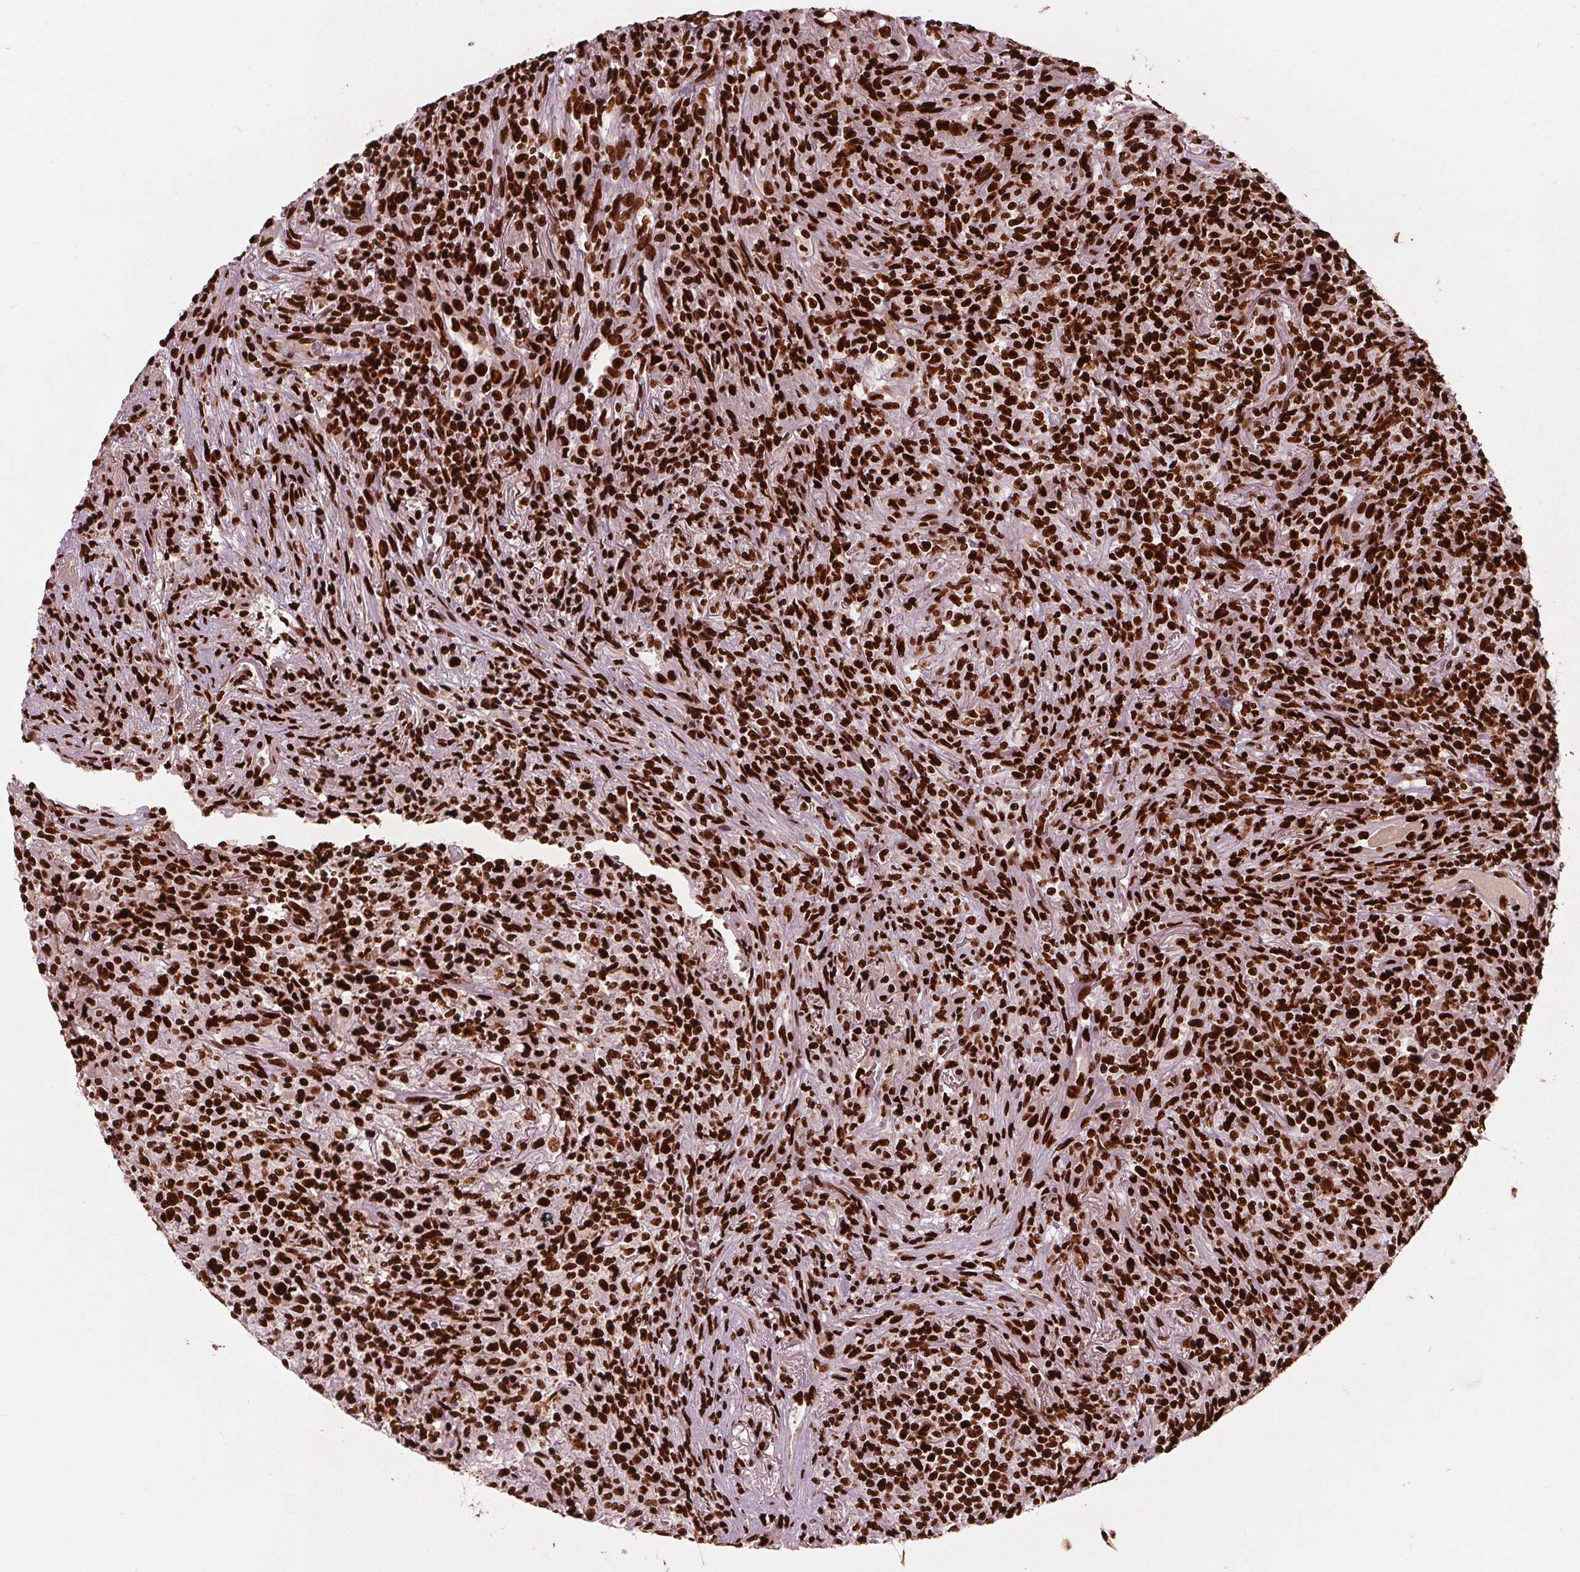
{"staining": {"intensity": "strong", "quantity": ">75%", "location": "nuclear"}, "tissue": "lymphoma", "cell_type": "Tumor cells", "image_type": "cancer", "snomed": [{"axis": "morphology", "description": "Malignant lymphoma, non-Hodgkin's type, High grade"}, {"axis": "topography", "description": "Lung"}], "caption": "Strong nuclear staining is identified in approximately >75% of tumor cells in lymphoma.", "gene": "BRD4", "patient": {"sex": "male", "age": 79}}